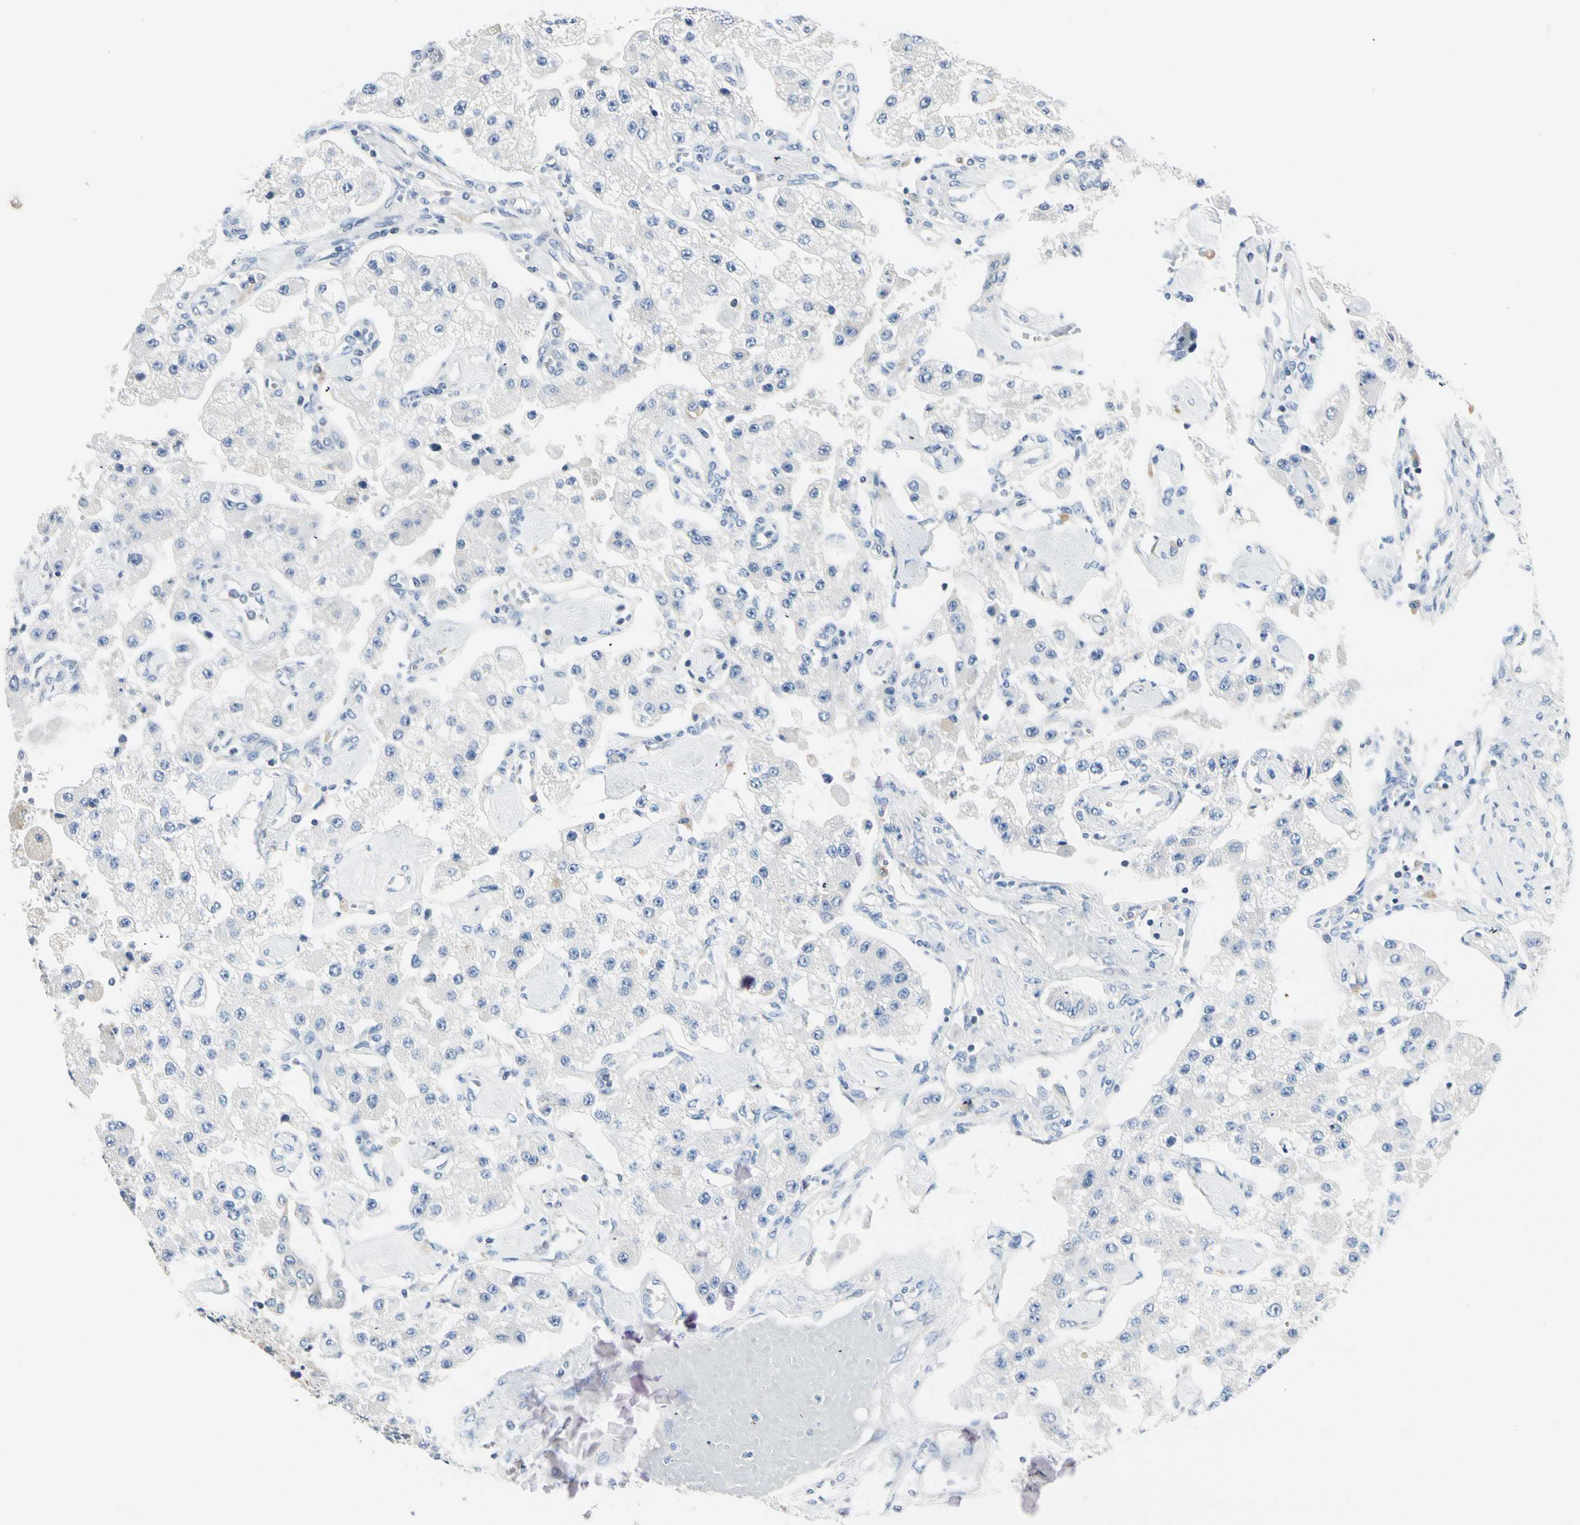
{"staining": {"intensity": "negative", "quantity": "none", "location": "none"}, "tissue": "carcinoid", "cell_type": "Tumor cells", "image_type": "cancer", "snomed": [{"axis": "morphology", "description": "Carcinoid, malignant, NOS"}, {"axis": "topography", "description": "Pancreas"}], "caption": "Immunohistochemistry of carcinoid (malignant) reveals no expression in tumor cells.", "gene": "GPR153", "patient": {"sex": "male", "age": 41}}